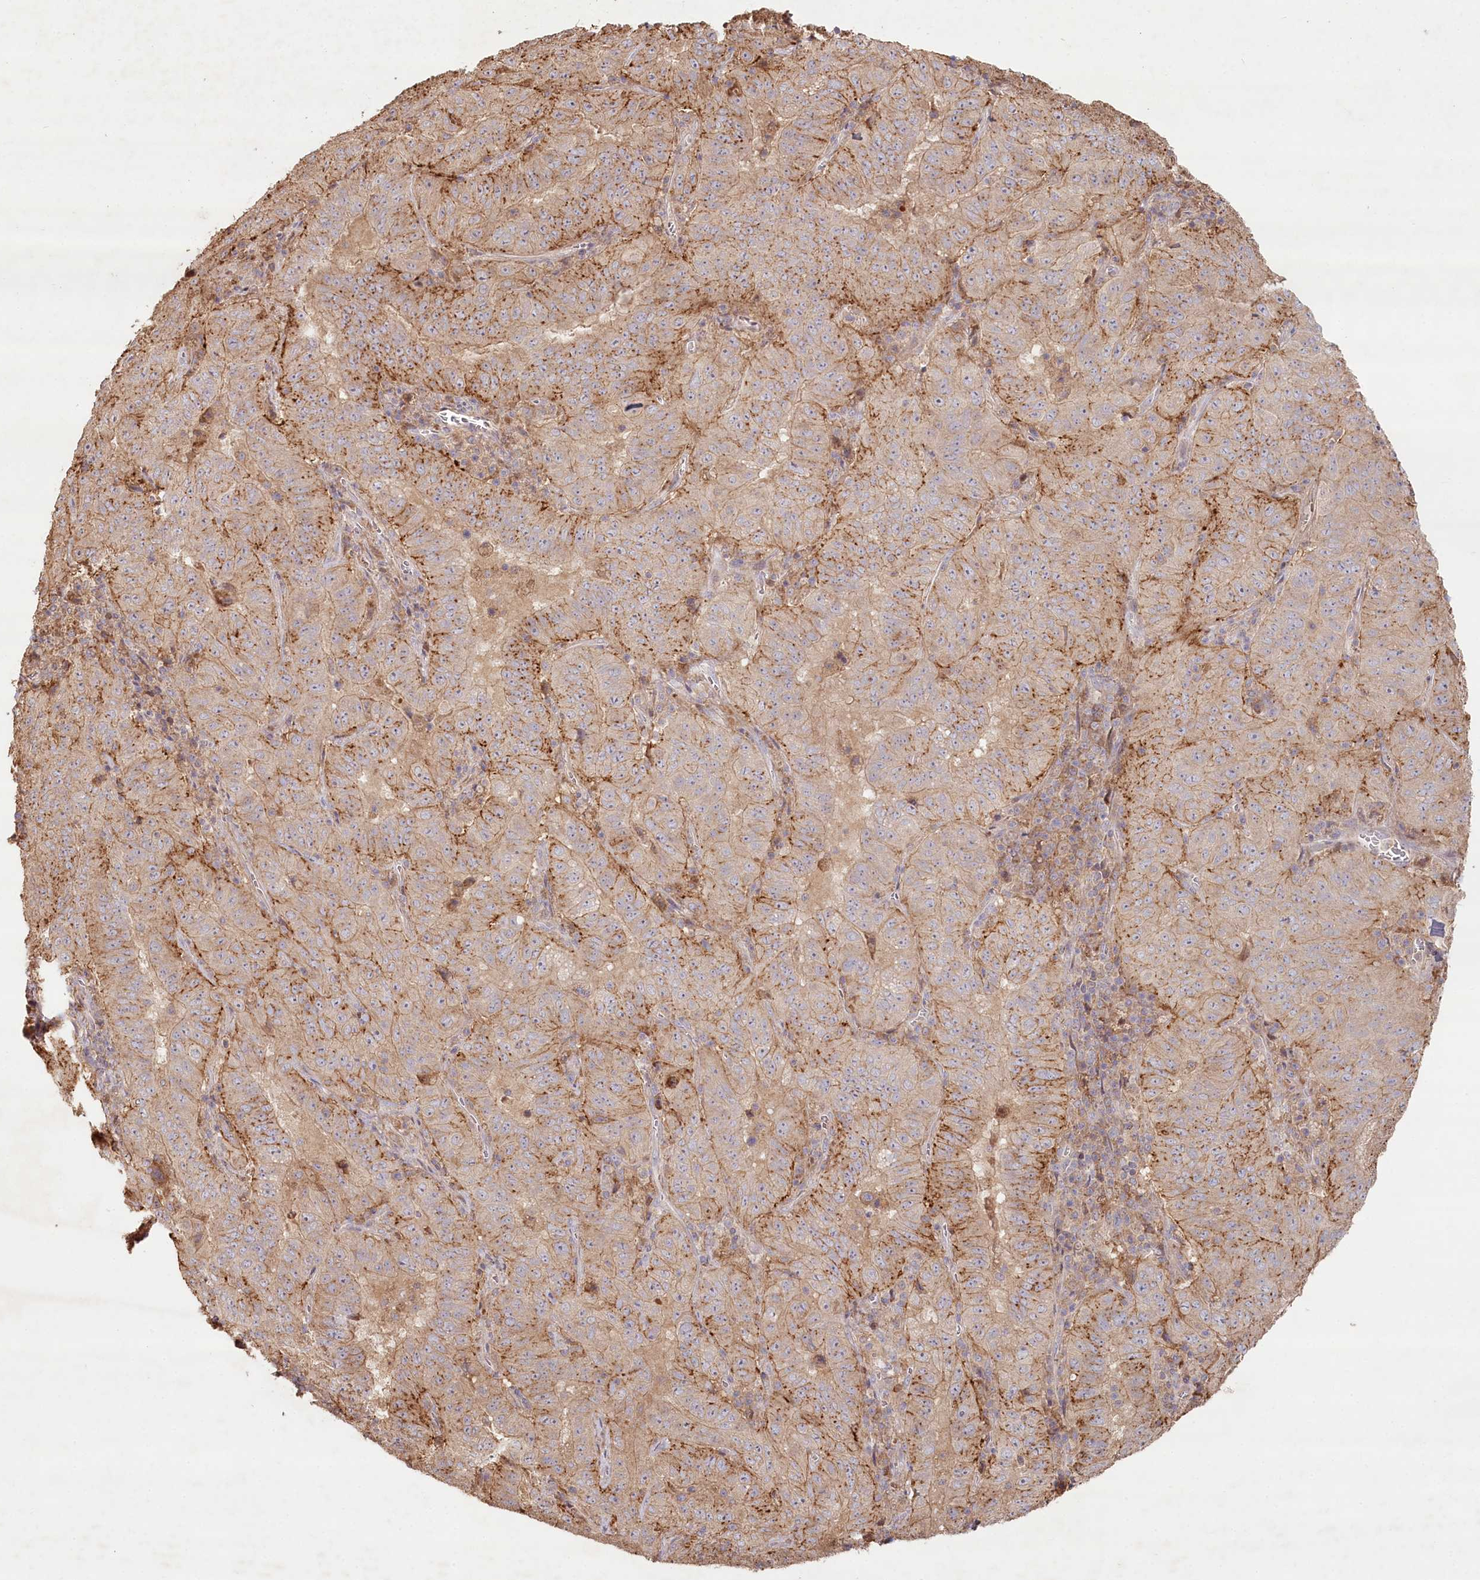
{"staining": {"intensity": "moderate", "quantity": ">75%", "location": "cytoplasmic/membranous"}, "tissue": "pancreatic cancer", "cell_type": "Tumor cells", "image_type": "cancer", "snomed": [{"axis": "morphology", "description": "Adenocarcinoma, NOS"}, {"axis": "topography", "description": "Pancreas"}], "caption": "The image demonstrates immunohistochemical staining of adenocarcinoma (pancreatic). There is moderate cytoplasmic/membranous staining is appreciated in about >75% of tumor cells.", "gene": "HAL", "patient": {"sex": "male", "age": 63}}